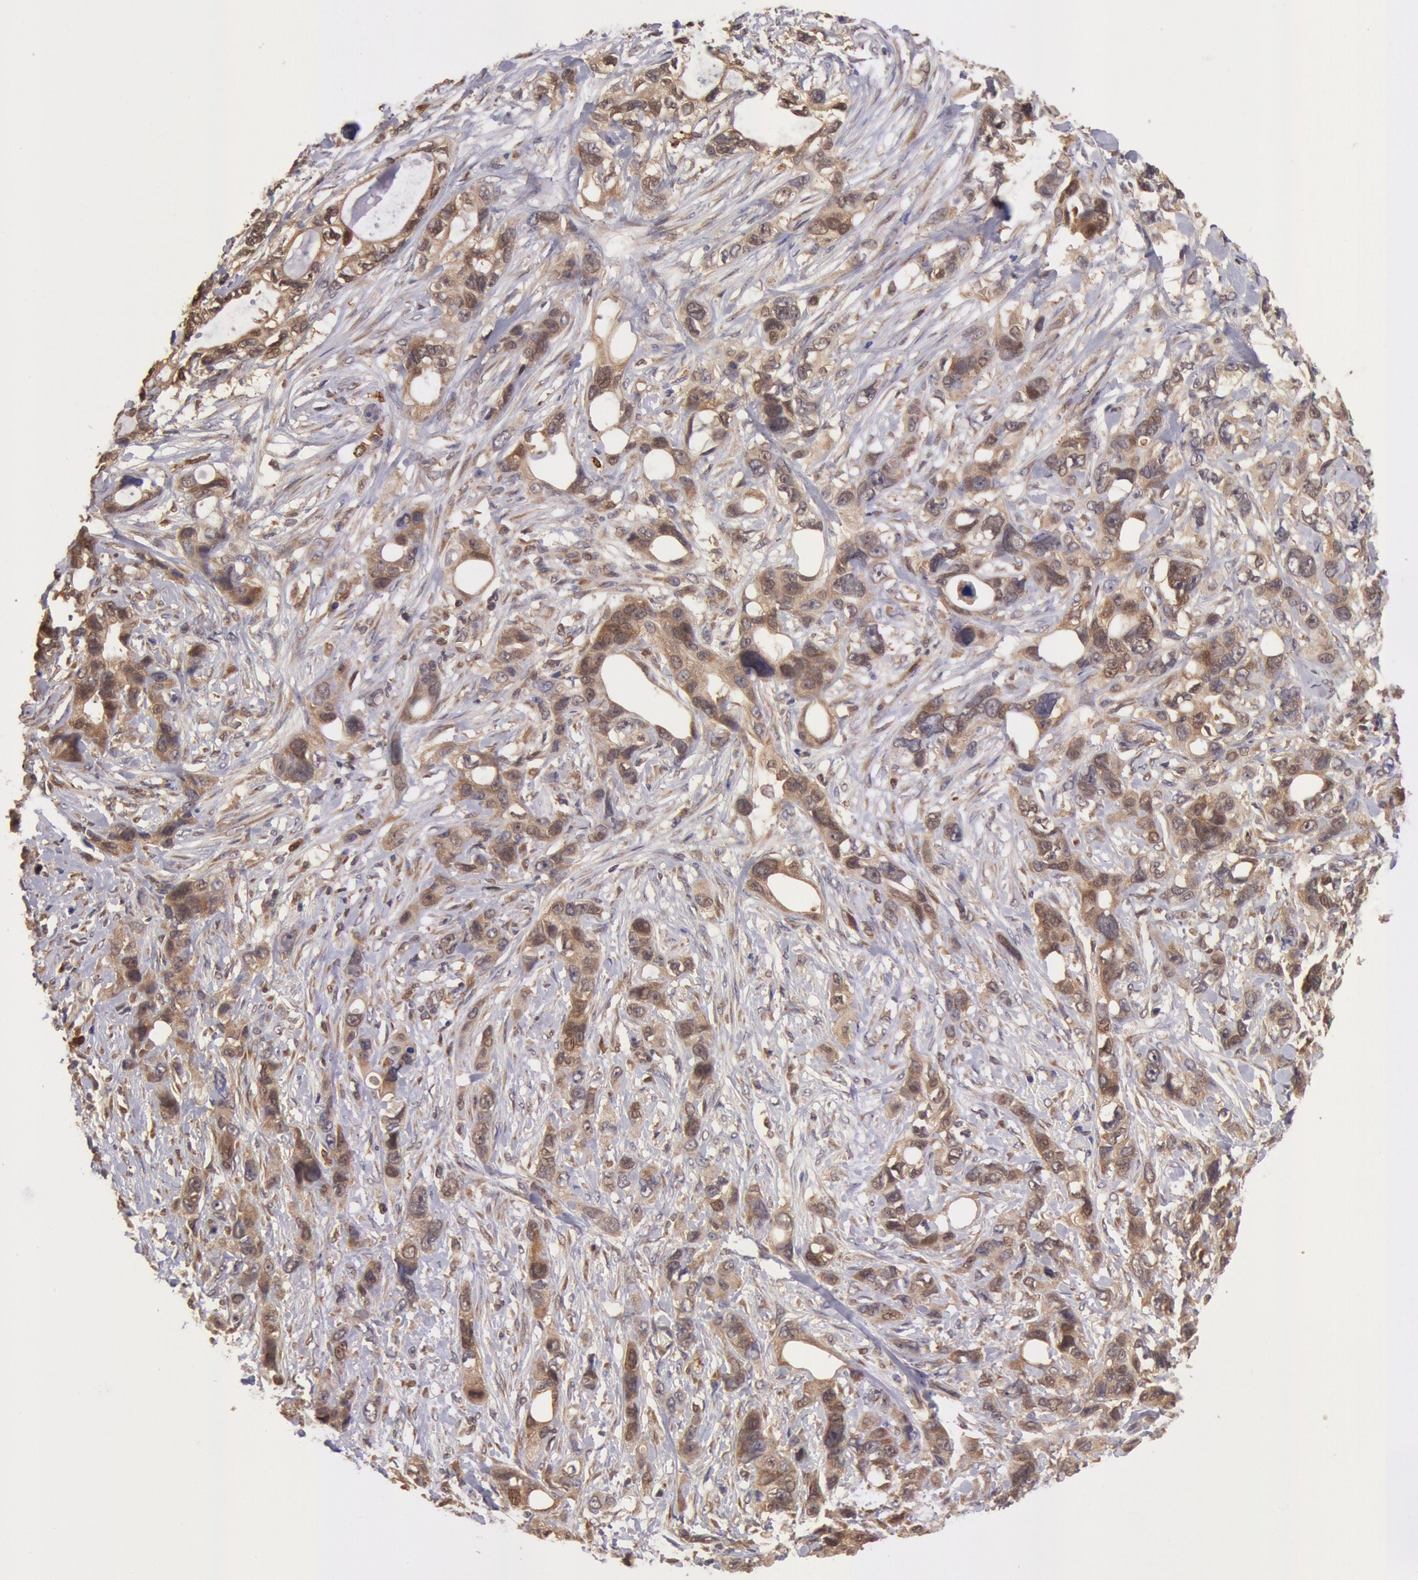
{"staining": {"intensity": "moderate", "quantity": ">75%", "location": "cytoplasmic/membranous,nuclear"}, "tissue": "stomach cancer", "cell_type": "Tumor cells", "image_type": "cancer", "snomed": [{"axis": "morphology", "description": "Adenocarcinoma, NOS"}, {"axis": "topography", "description": "Stomach, upper"}], "caption": "Moderate cytoplasmic/membranous and nuclear expression for a protein is appreciated in about >75% of tumor cells of stomach cancer (adenocarcinoma) using IHC.", "gene": "COMT", "patient": {"sex": "male", "age": 47}}